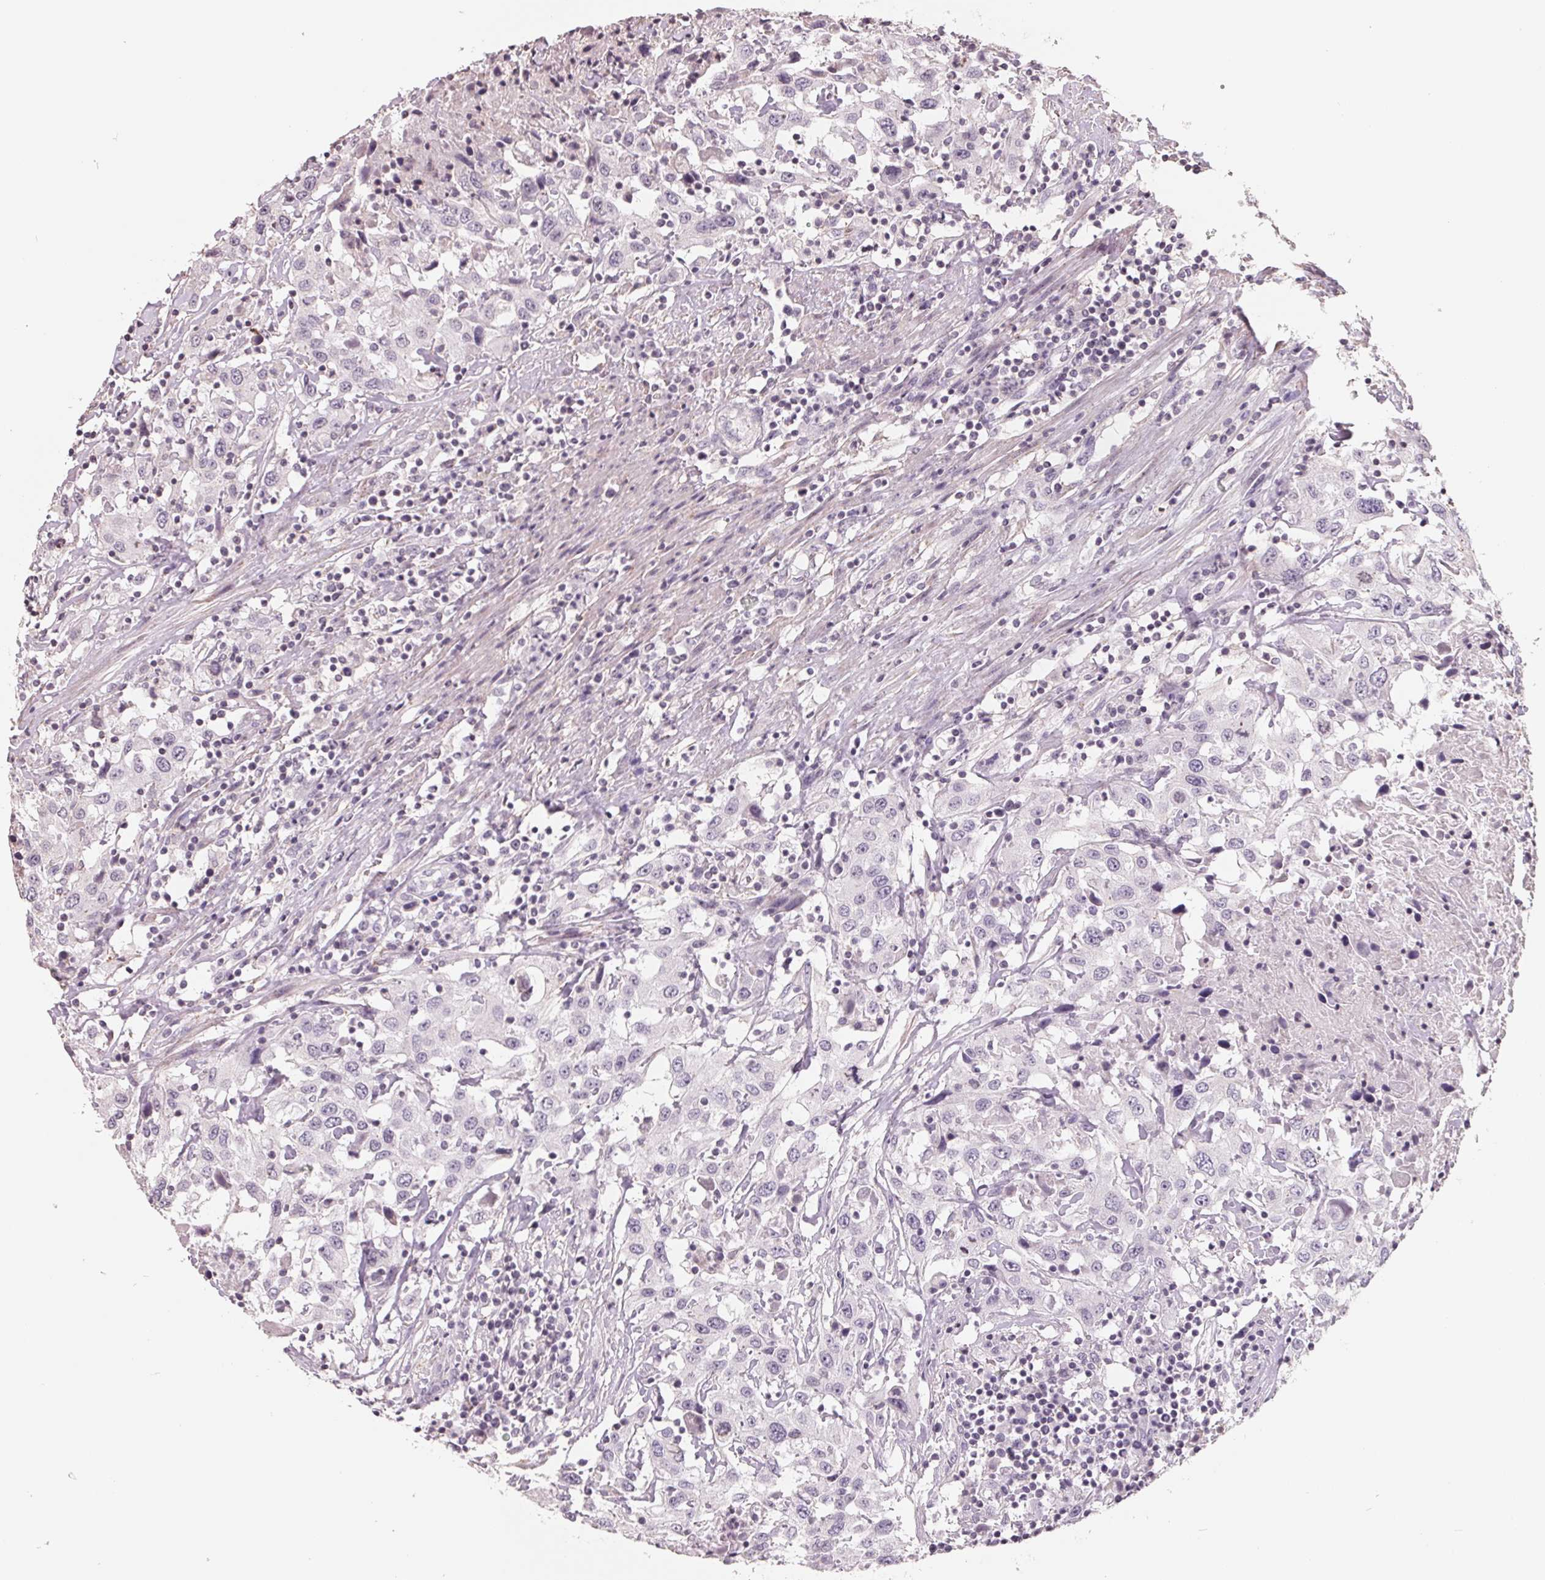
{"staining": {"intensity": "negative", "quantity": "none", "location": "none"}, "tissue": "urothelial cancer", "cell_type": "Tumor cells", "image_type": "cancer", "snomed": [{"axis": "morphology", "description": "Urothelial carcinoma, High grade"}, {"axis": "topography", "description": "Urinary bladder"}], "caption": "The micrograph shows no significant positivity in tumor cells of urothelial cancer.", "gene": "FTCD", "patient": {"sex": "male", "age": 61}}